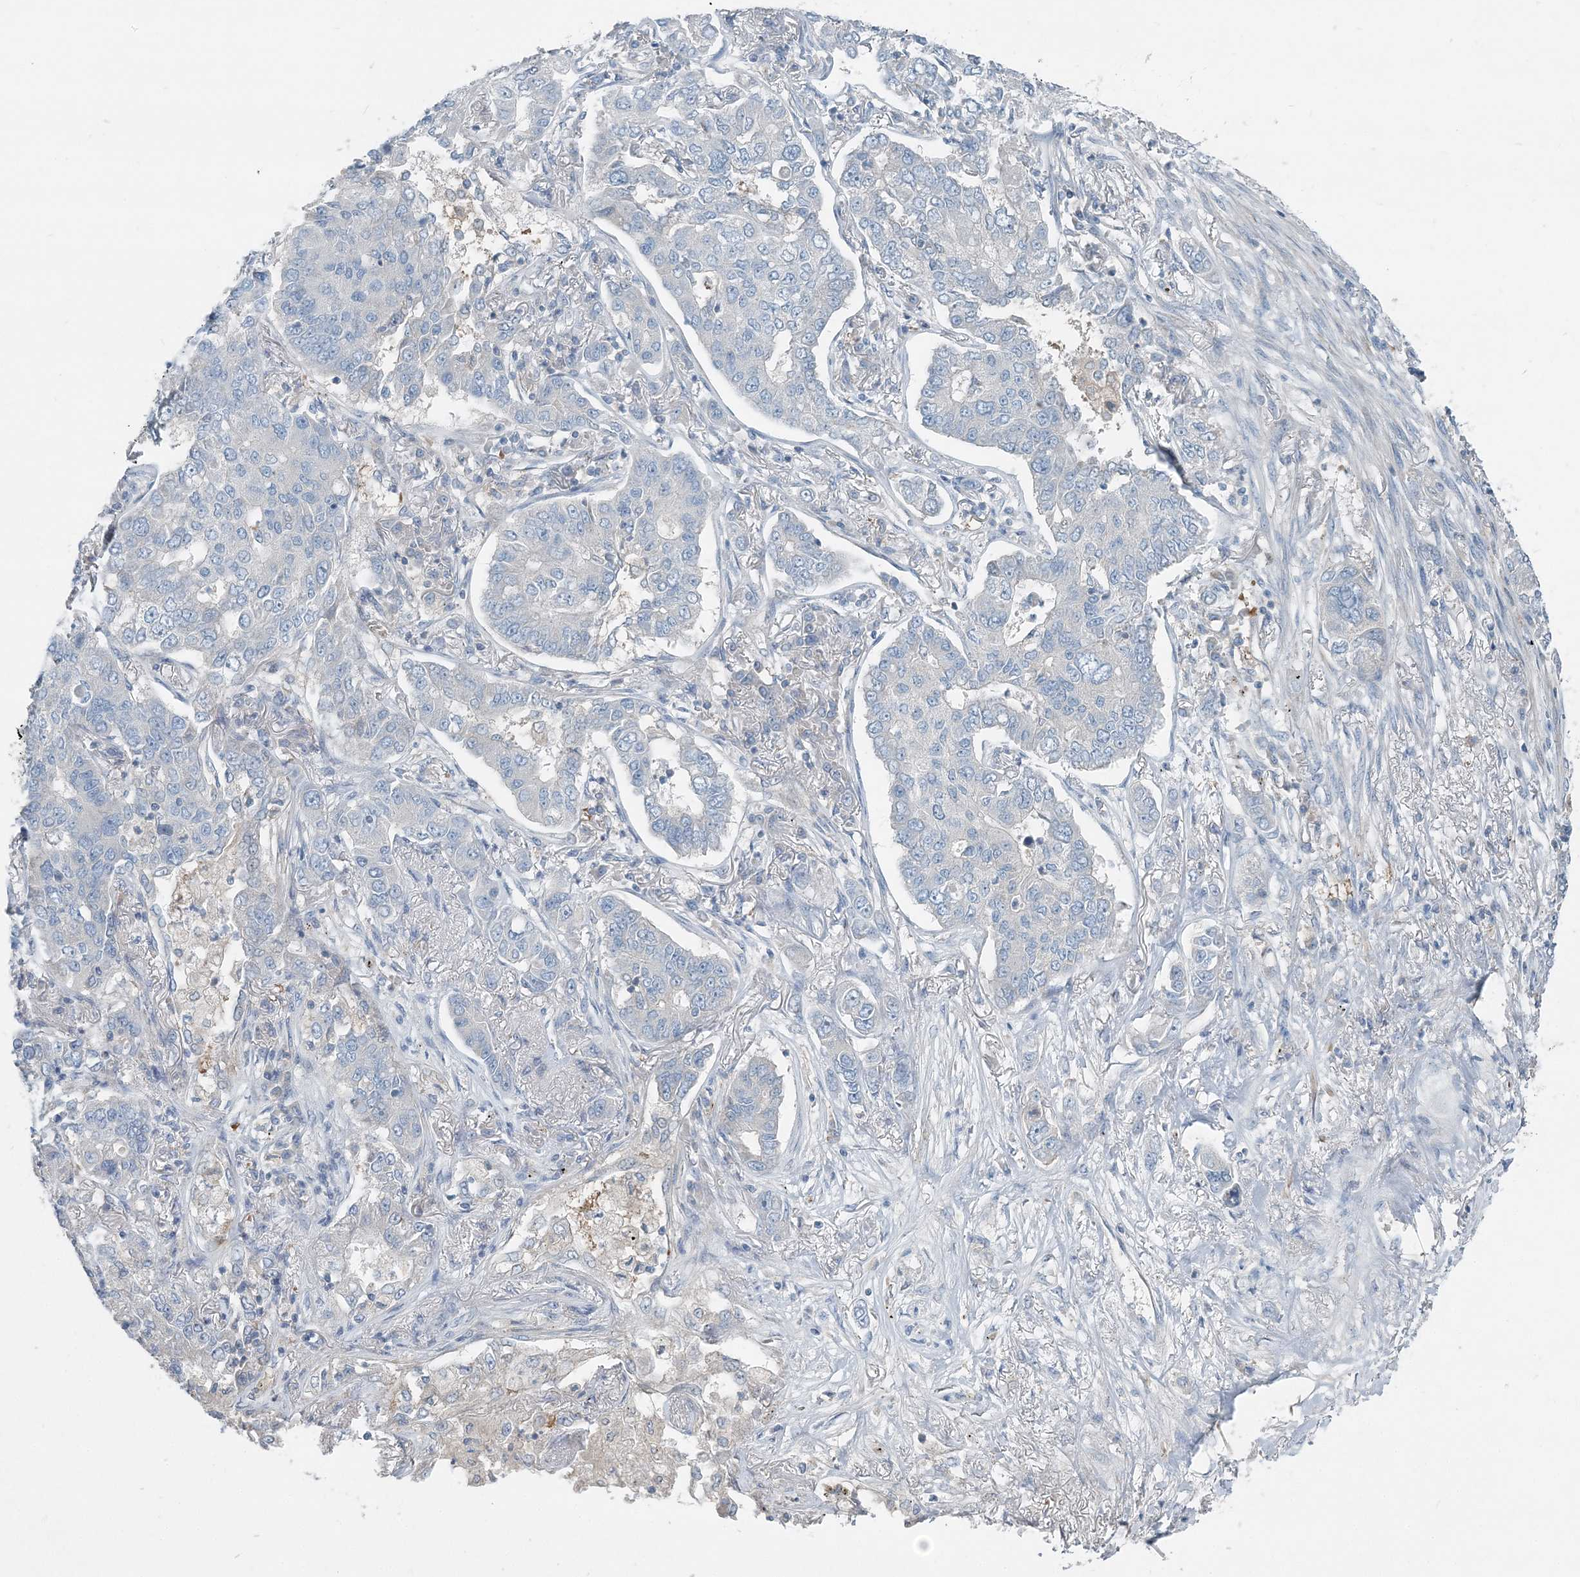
{"staining": {"intensity": "negative", "quantity": "none", "location": "none"}, "tissue": "lung cancer", "cell_type": "Tumor cells", "image_type": "cancer", "snomed": [{"axis": "morphology", "description": "Adenocarcinoma, NOS"}, {"axis": "topography", "description": "Lung"}], "caption": "Lung adenocarcinoma was stained to show a protein in brown. There is no significant staining in tumor cells.", "gene": "ARMH1", "patient": {"sex": "male", "age": 49}}